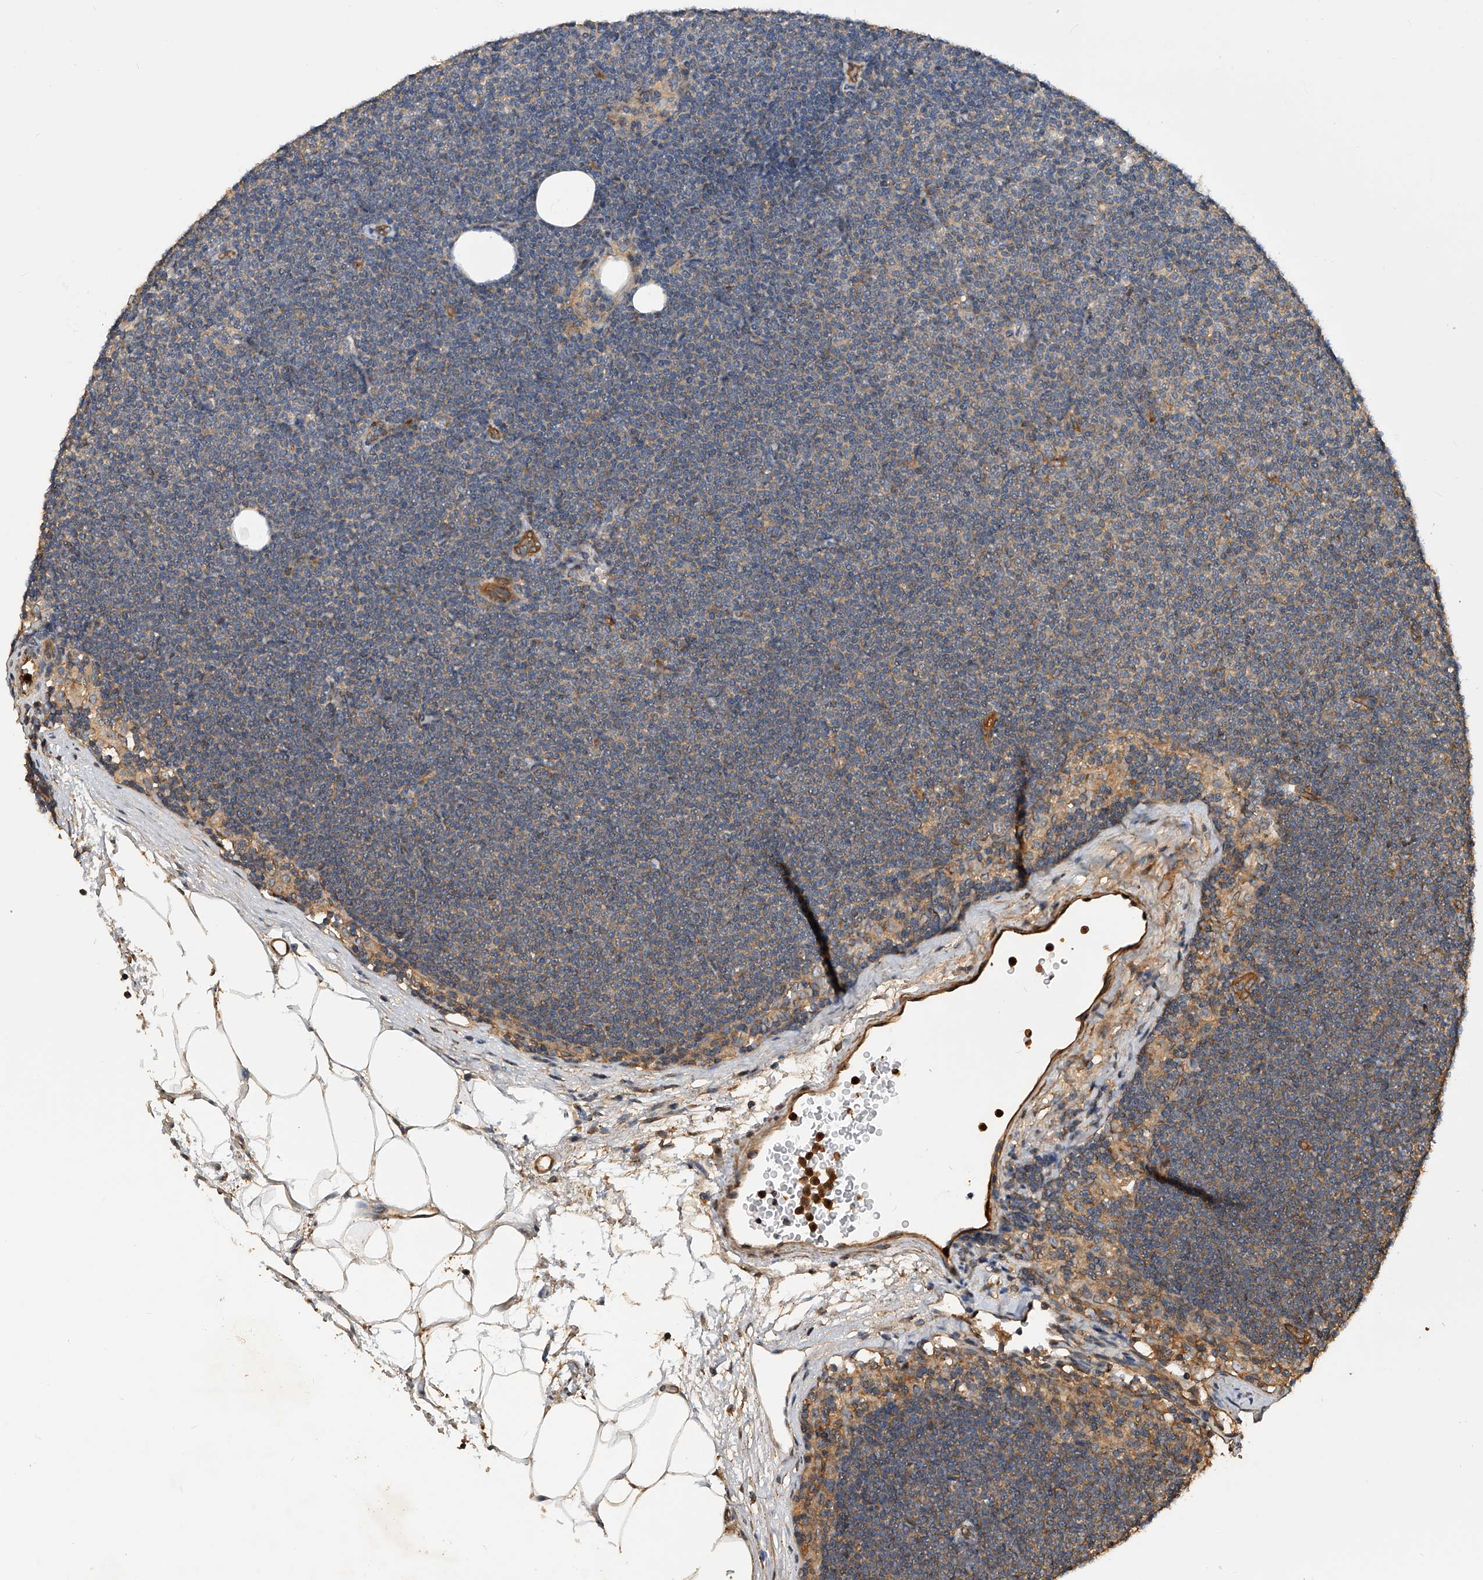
{"staining": {"intensity": "negative", "quantity": "none", "location": "none"}, "tissue": "lymphoma", "cell_type": "Tumor cells", "image_type": "cancer", "snomed": [{"axis": "morphology", "description": "Malignant lymphoma, non-Hodgkin's type, Low grade"}, {"axis": "topography", "description": "Lymph node"}], "caption": "Lymphoma was stained to show a protein in brown. There is no significant expression in tumor cells. (Brightfield microscopy of DAB (3,3'-diaminobenzidine) immunohistochemistry at high magnification).", "gene": "PTPRA", "patient": {"sex": "female", "age": 53}}